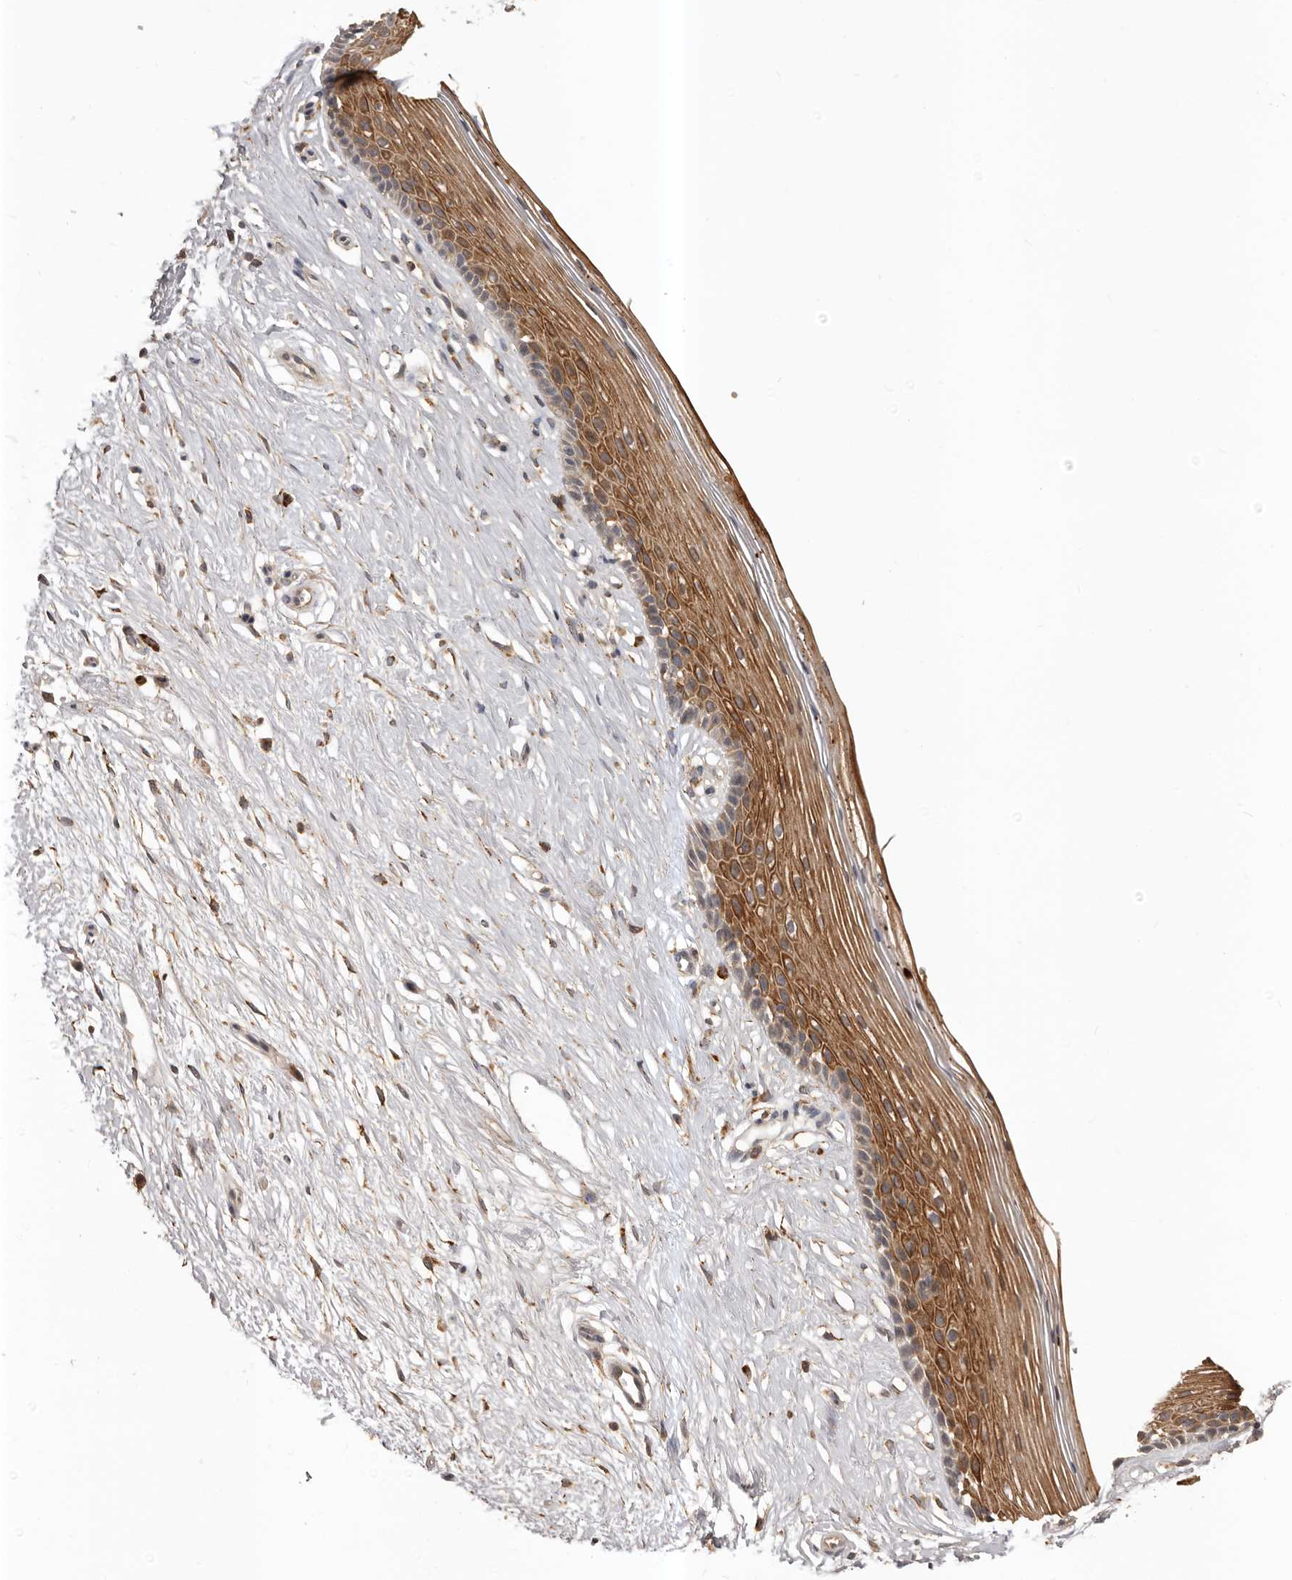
{"staining": {"intensity": "moderate", "quantity": "25%-75%", "location": "cytoplasmic/membranous"}, "tissue": "vagina", "cell_type": "Squamous epithelial cells", "image_type": "normal", "snomed": [{"axis": "morphology", "description": "Normal tissue, NOS"}, {"axis": "topography", "description": "Vagina"}], "caption": "Approximately 25%-75% of squamous epithelial cells in normal vagina exhibit moderate cytoplasmic/membranous protein staining as visualized by brown immunohistochemical staining.", "gene": "GLIPR2", "patient": {"sex": "female", "age": 46}}